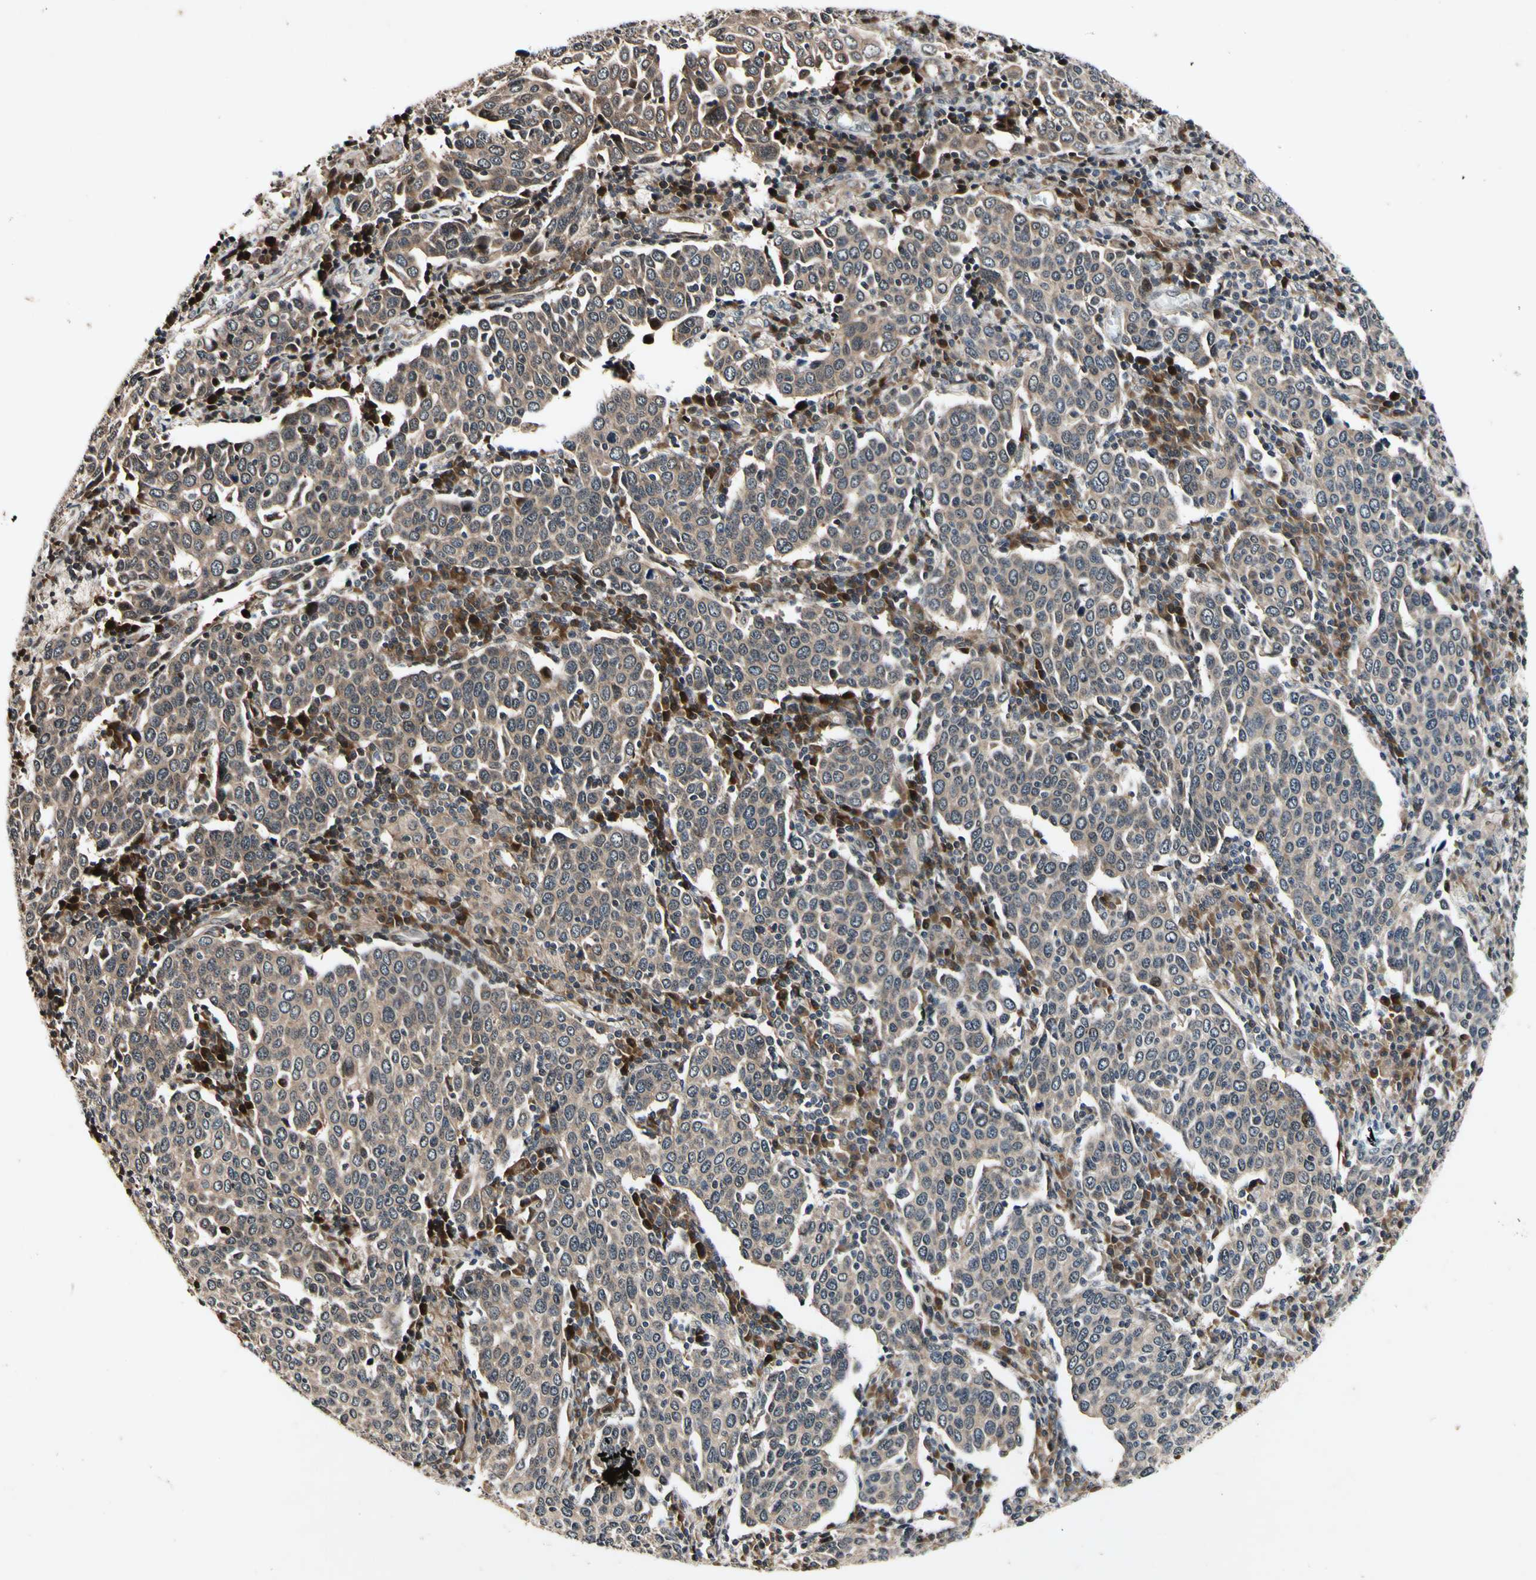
{"staining": {"intensity": "moderate", "quantity": ">75%", "location": "cytoplasmic/membranous"}, "tissue": "cervical cancer", "cell_type": "Tumor cells", "image_type": "cancer", "snomed": [{"axis": "morphology", "description": "Squamous cell carcinoma, NOS"}, {"axis": "topography", "description": "Cervix"}], "caption": "Protein expression analysis of human cervical squamous cell carcinoma reveals moderate cytoplasmic/membranous expression in about >75% of tumor cells.", "gene": "CSNK1E", "patient": {"sex": "female", "age": 40}}